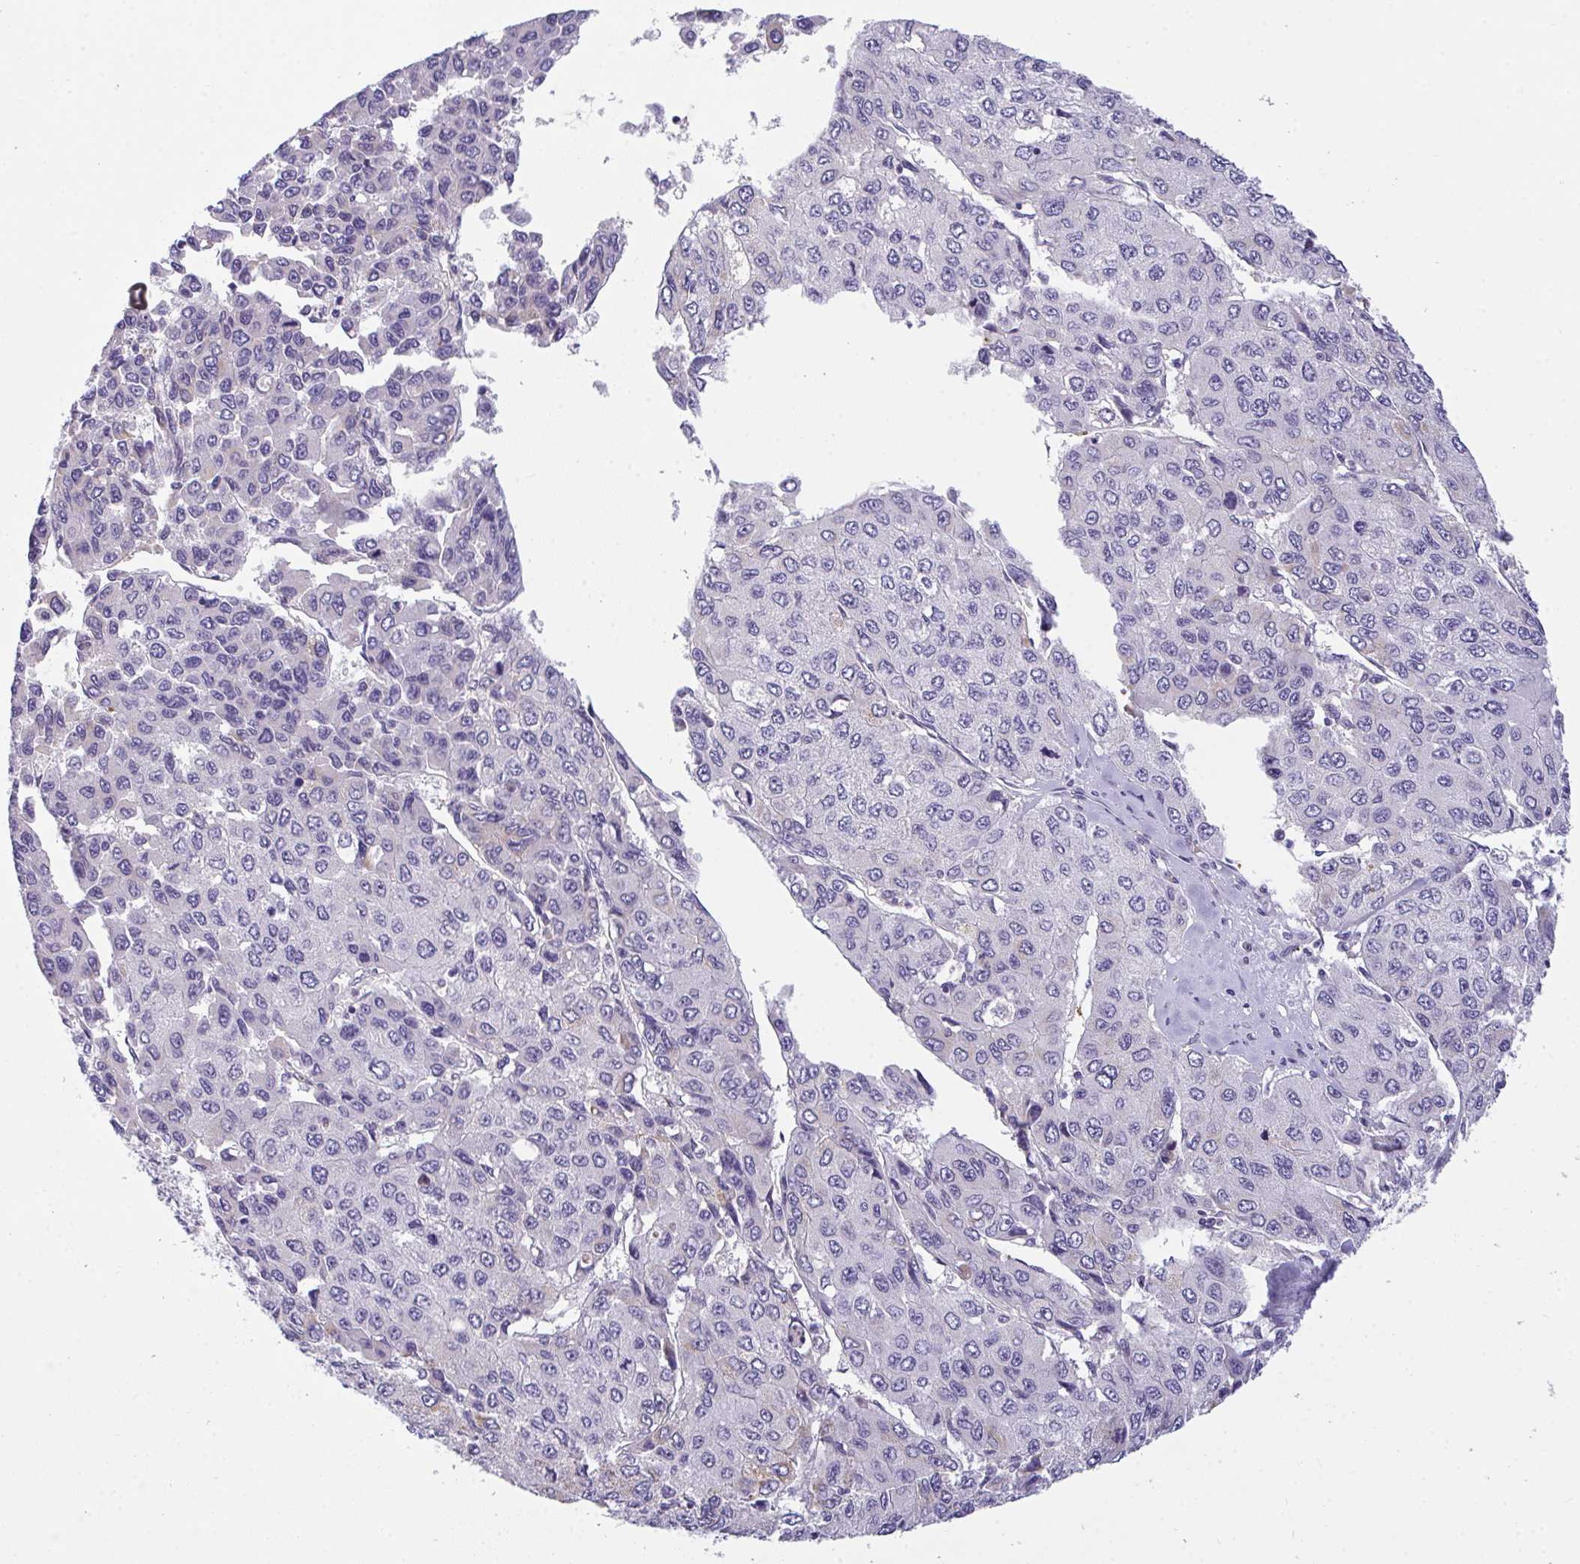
{"staining": {"intensity": "weak", "quantity": "<25%", "location": "cytoplasmic/membranous"}, "tissue": "liver cancer", "cell_type": "Tumor cells", "image_type": "cancer", "snomed": [{"axis": "morphology", "description": "Carcinoma, Hepatocellular, NOS"}, {"axis": "topography", "description": "Liver"}], "caption": "Tumor cells are negative for protein expression in human hepatocellular carcinoma (liver).", "gene": "SEMA6B", "patient": {"sex": "female", "age": 66}}